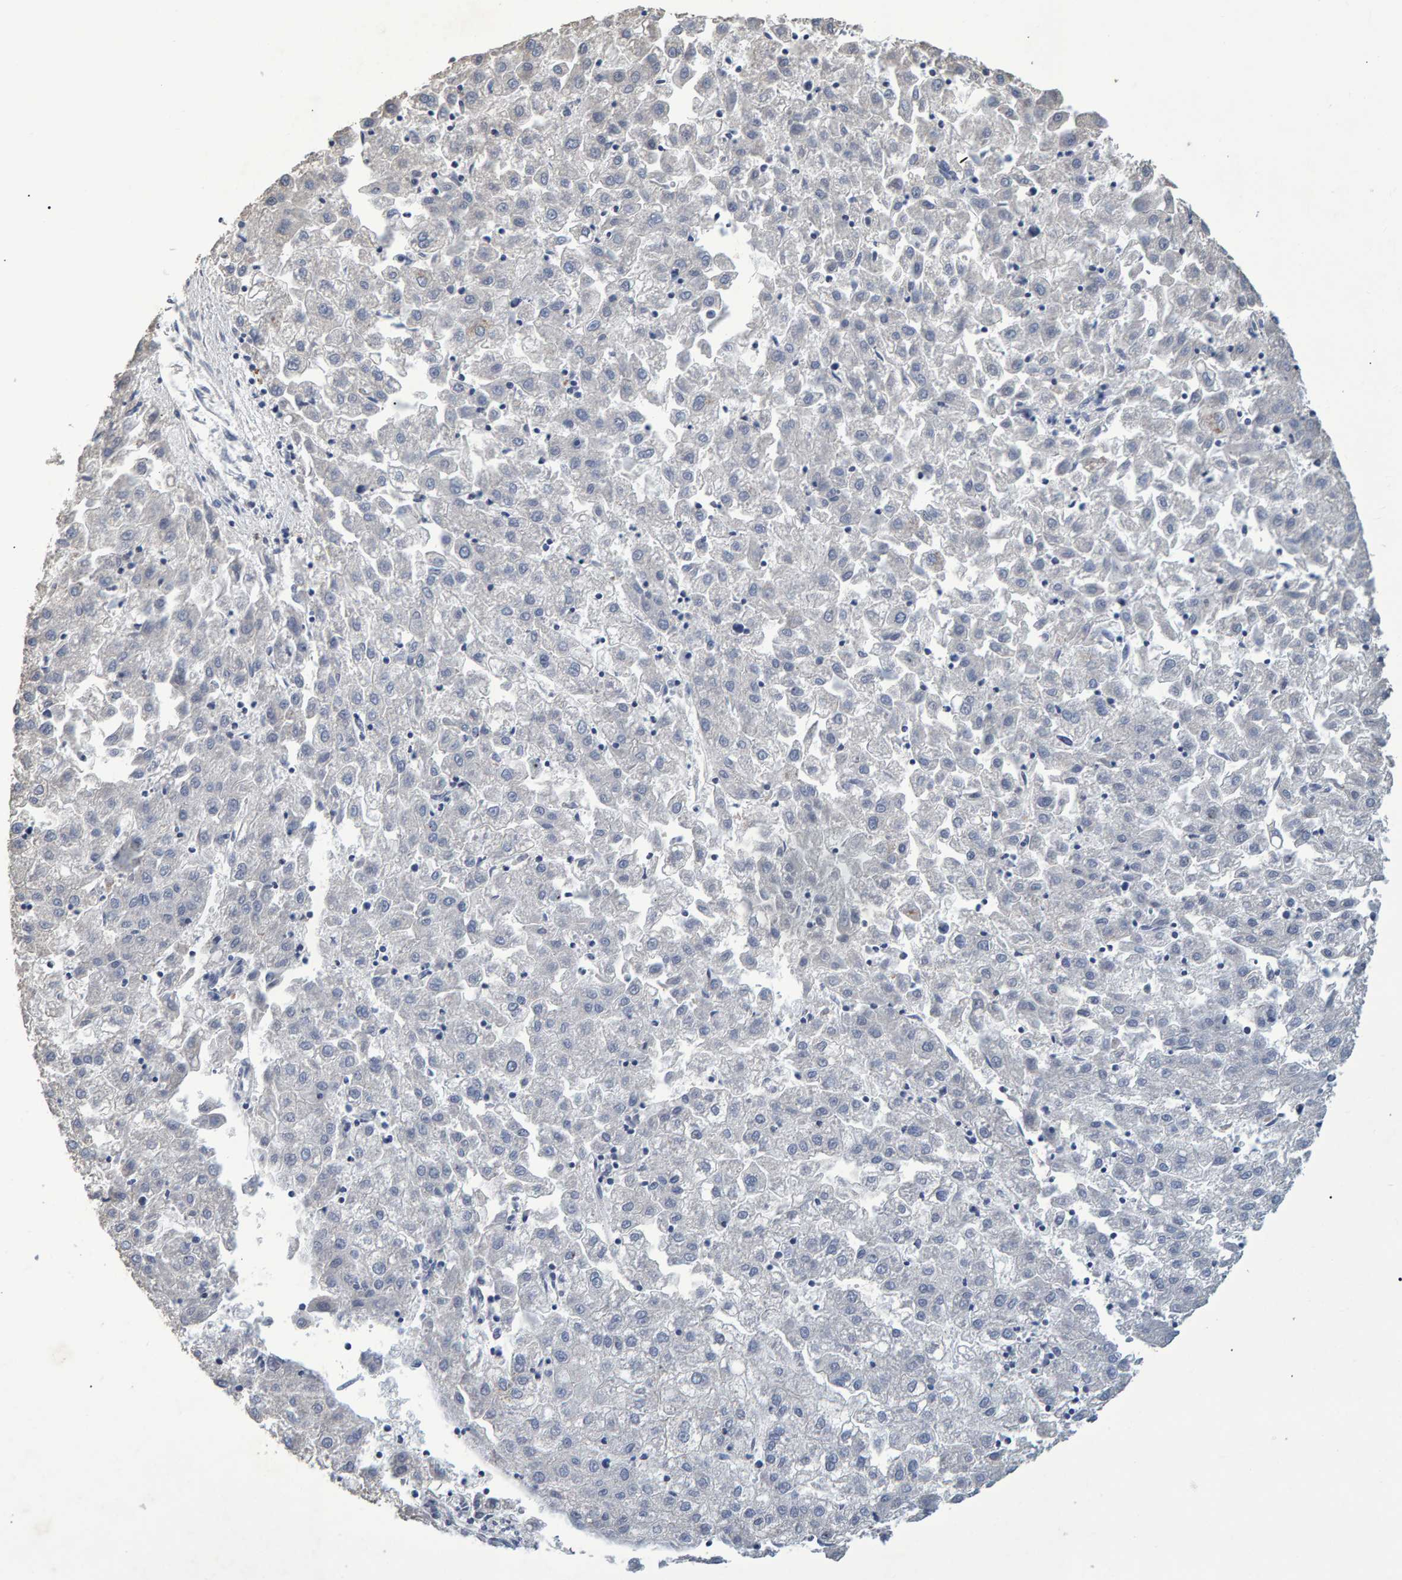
{"staining": {"intensity": "negative", "quantity": "none", "location": "none"}, "tissue": "liver cancer", "cell_type": "Tumor cells", "image_type": "cancer", "snomed": [{"axis": "morphology", "description": "Carcinoma, Hepatocellular, NOS"}, {"axis": "topography", "description": "Liver"}], "caption": "IHC histopathology image of neoplastic tissue: human liver hepatocellular carcinoma stained with DAB displays no significant protein staining in tumor cells. (DAB (3,3'-diaminobenzidine) IHC visualized using brightfield microscopy, high magnification).", "gene": "QKI", "patient": {"sex": "male", "age": 72}}